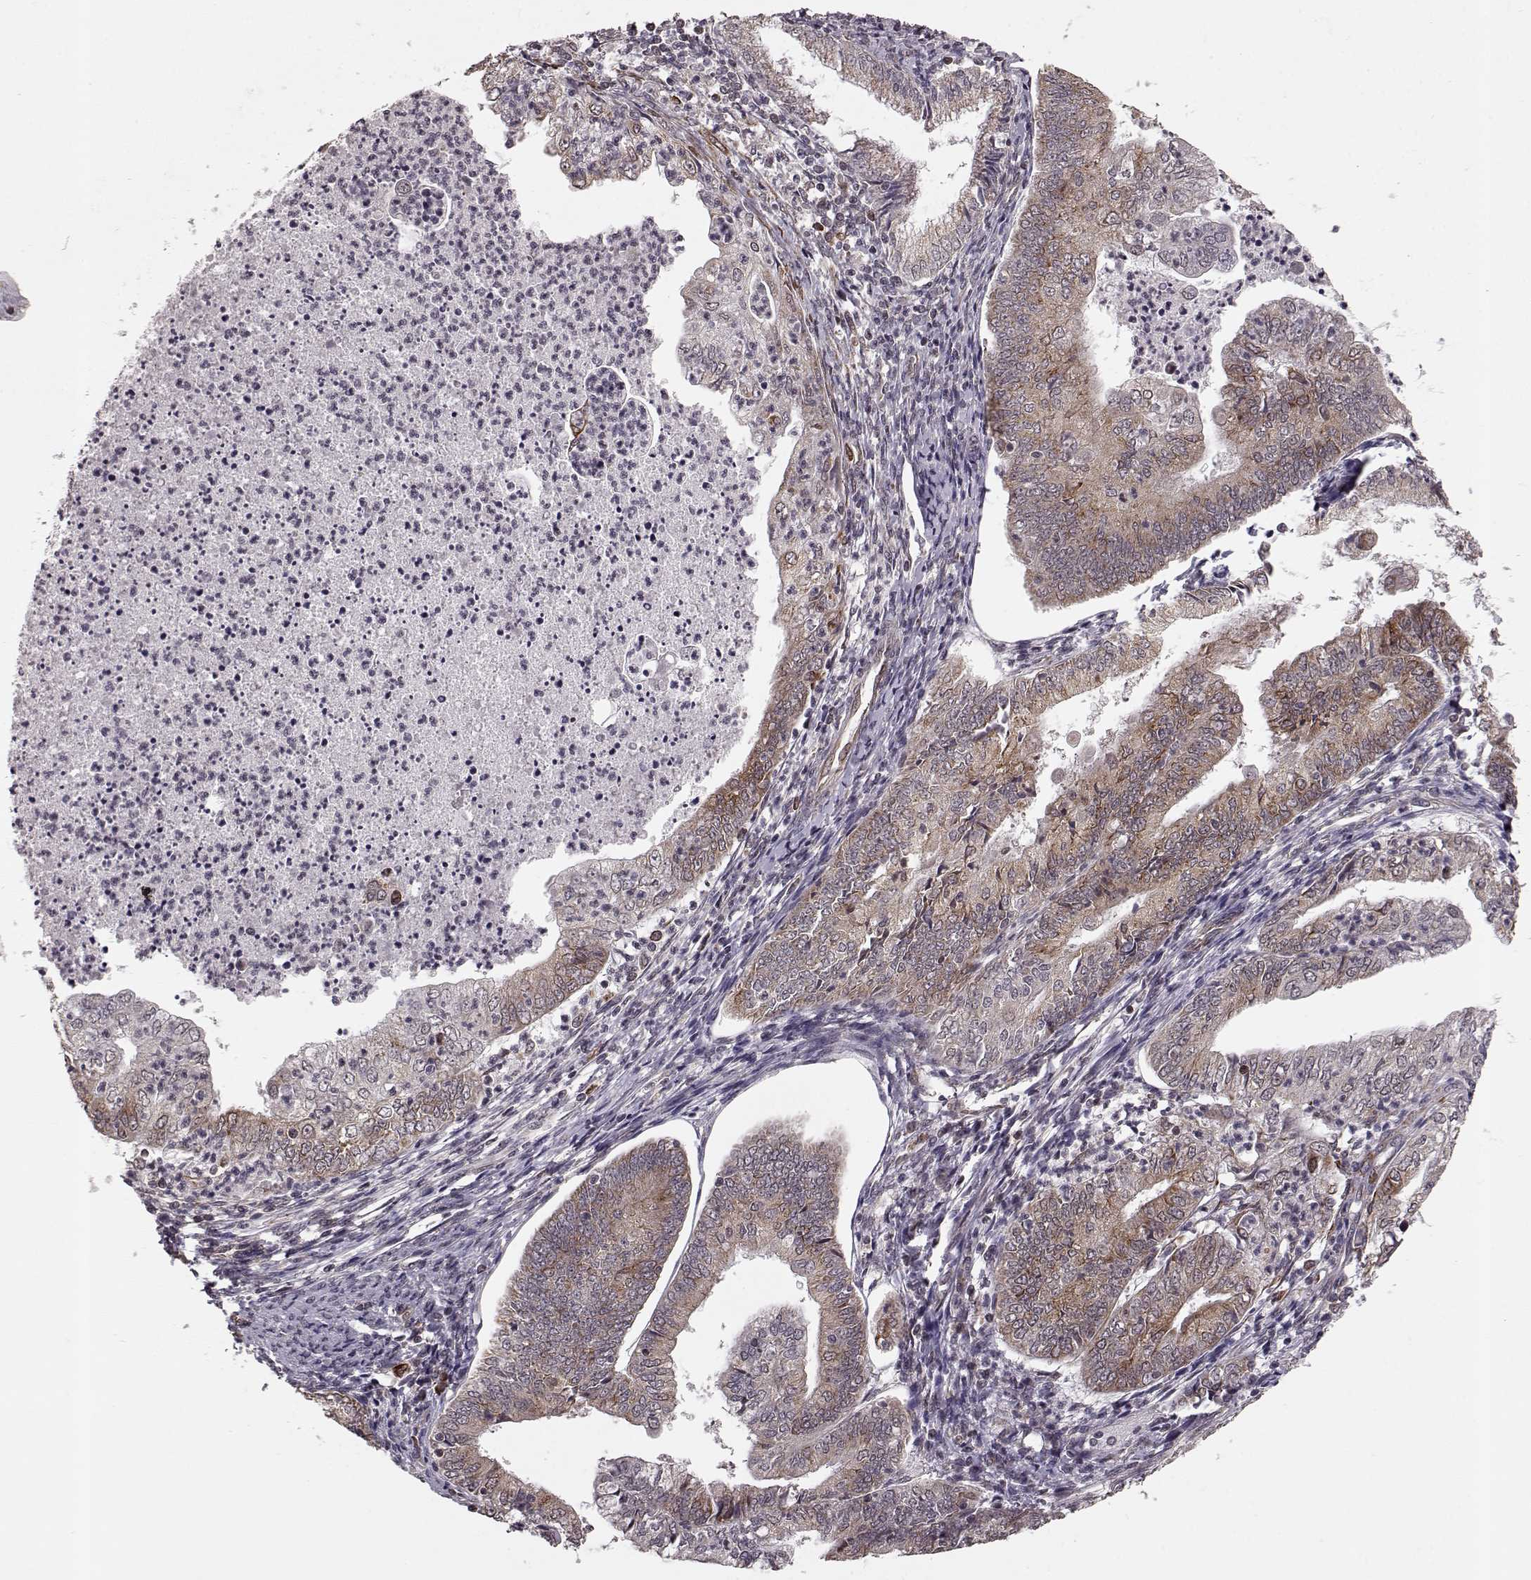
{"staining": {"intensity": "moderate", "quantity": "25%-75%", "location": "cytoplasmic/membranous"}, "tissue": "endometrial cancer", "cell_type": "Tumor cells", "image_type": "cancer", "snomed": [{"axis": "morphology", "description": "Adenocarcinoma, NOS"}, {"axis": "topography", "description": "Endometrium"}], "caption": "The immunohistochemical stain highlights moderate cytoplasmic/membranous staining in tumor cells of endometrial cancer tissue. (DAB (3,3'-diaminobenzidine) IHC with brightfield microscopy, high magnification).", "gene": "ELOVL5", "patient": {"sex": "female", "age": 55}}